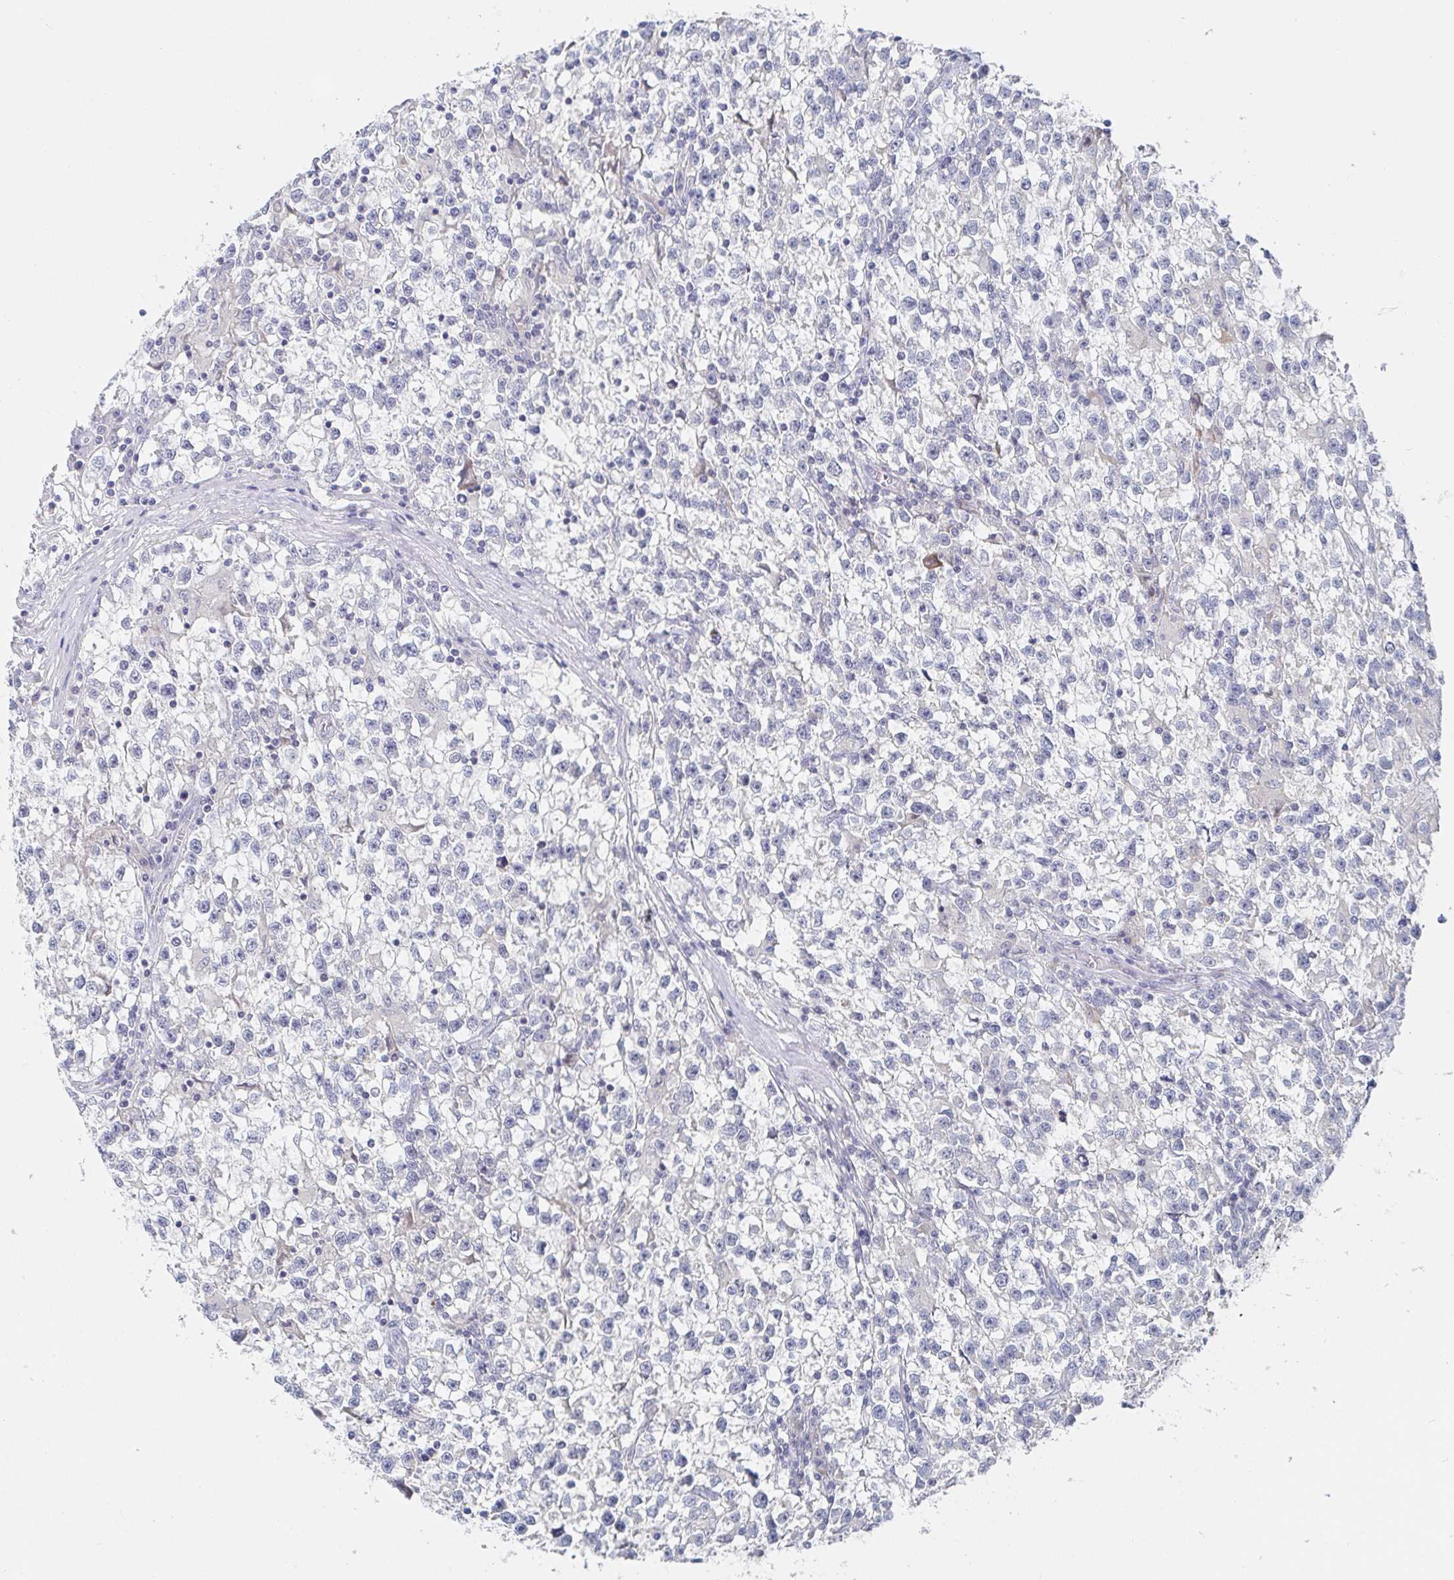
{"staining": {"intensity": "negative", "quantity": "none", "location": "none"}, "tissue": "testis cancer", "cell_type": "Tumor cells", "image_type": "cancer", "snomed": [{"axis": "morphology", "description": "Seminoma, NOS"}, {"axis": "topography", "description": "Testis"}], "caption": "Tumor cells are negative for brown protein staining in testis seminoma. (DAB (3,3'-diaminobenzidine) immunohistochemistry with hematoxylin counter stain).", "gene": "ZNF430", "patient": {"sex": "male", "age": 31}}